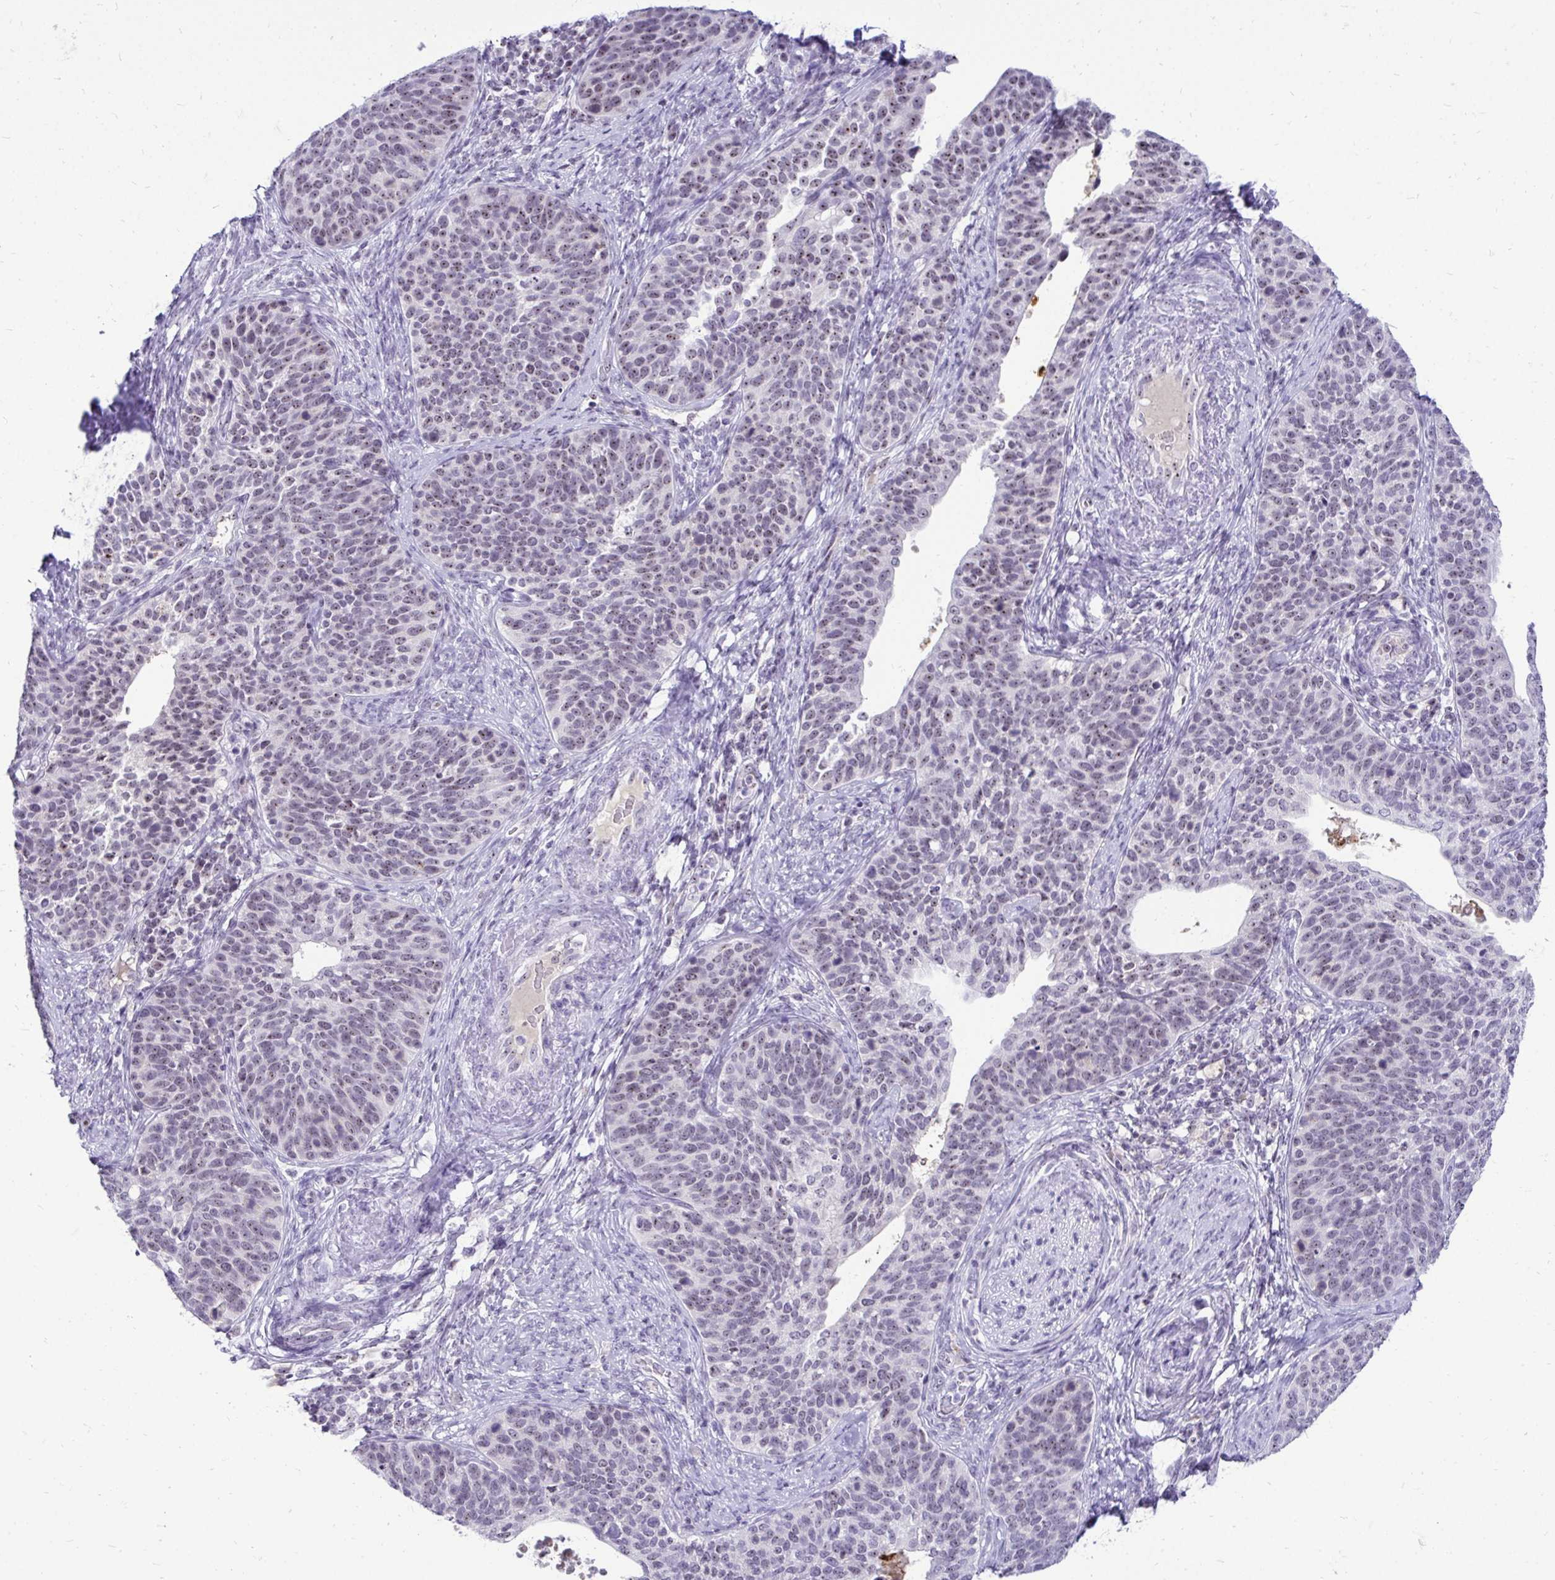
{"staining": {"intensity": "weak", "quantity": "<25%", "location": "nuclear"}, "tissue": "cervical cancer", "cell_type": "Tumor cells", "image_type": "cancer", "snomed": [{"axis": "morphology", "description": "Squamous cell carcinoma, NOS"}, {"axis": "topography", "description": "Cervix"}], "caption": "The immunohistochemistry micrograph has no significant positivity in tumor cells of cervical squamous cell carcinoma tissue.", "gene": "NIFK", "patient": {"sex": "female", "age": 69}}